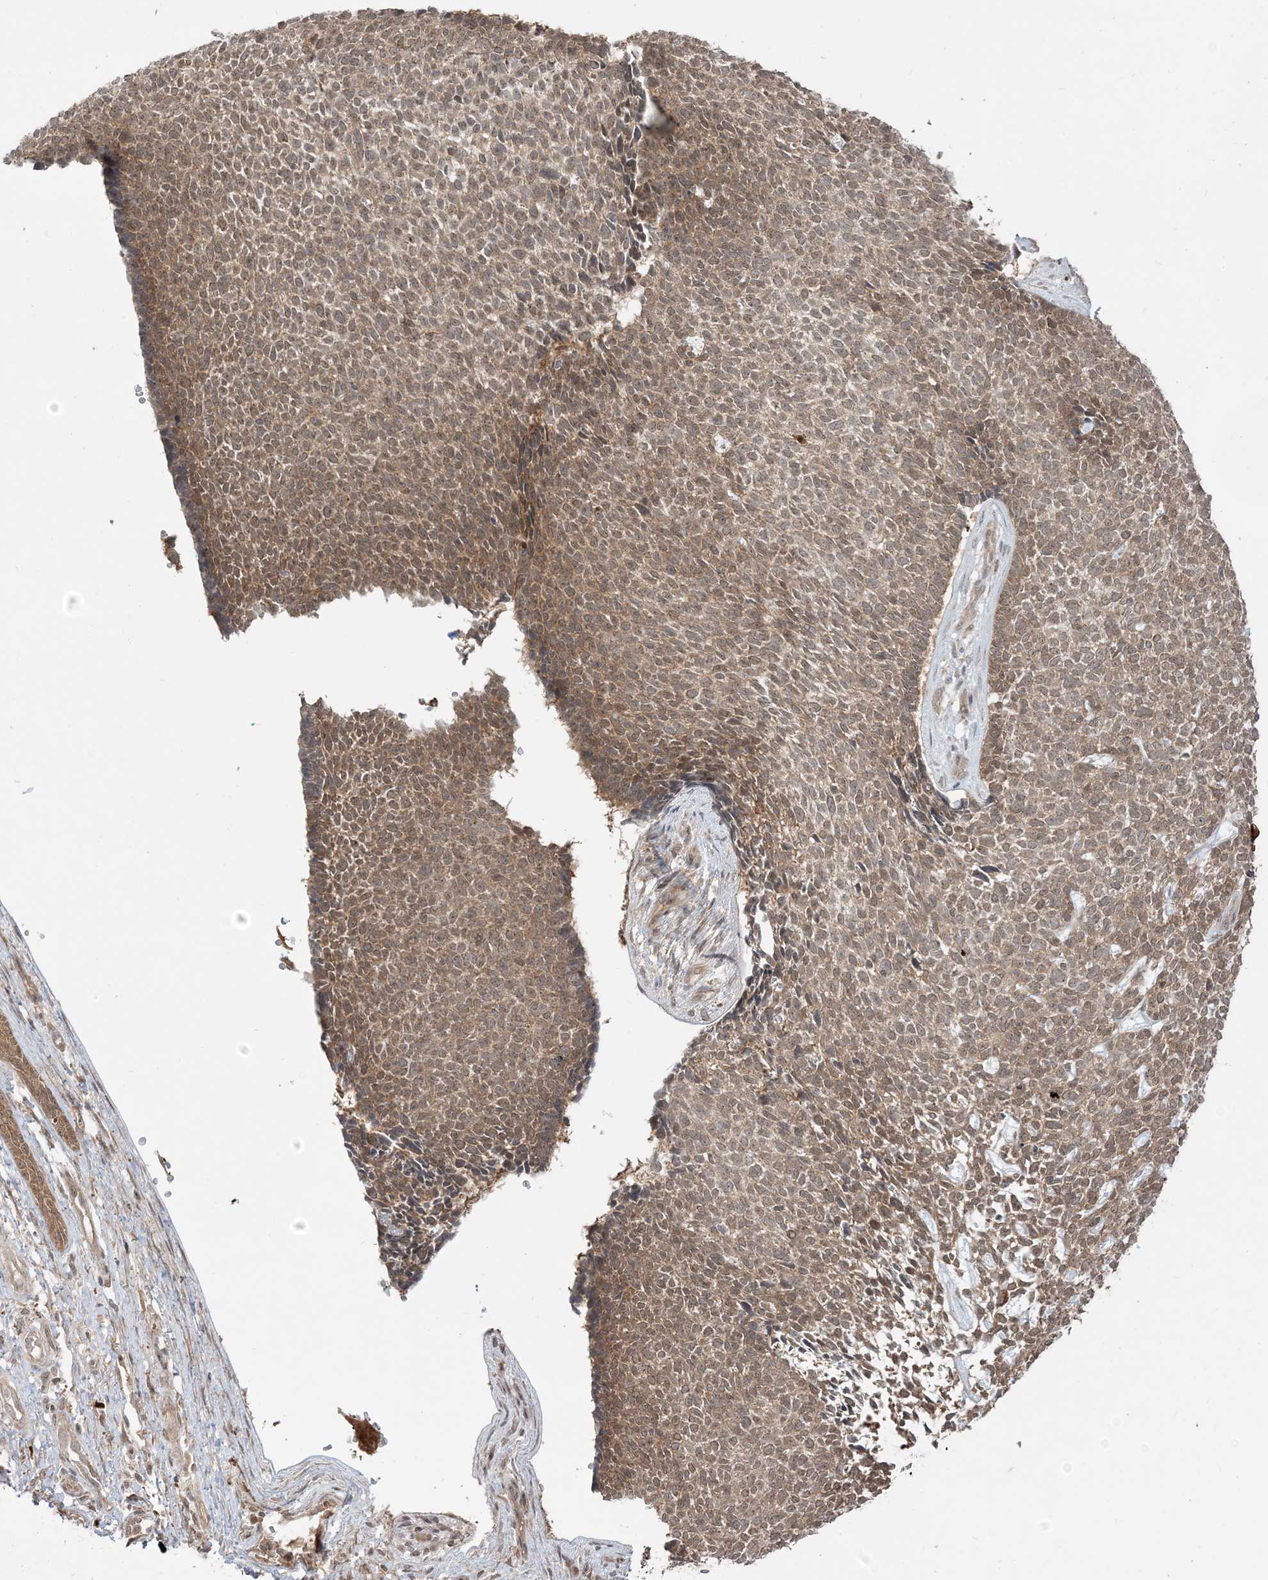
{"staining": {"intensity": "weak", "quantity": ">75%", "location": "cytoplasmic/membranous,nuclear"}, "tissue": "skin cancer", "cell_type": "Tumor cells", "image_type": "cancer", "snomed": [{"axis": "morphology", "description": "Basal cell carcinoma"}, {"axis": "topography", "description": "Skin"}], "caption": "About >75% of tumor cells in skin basal cell carcinoma show weak cytoplasmic/membranous and nuclear protein staining as visualized by brown immunohistochemical staining.", "gene": "TBCC", "patient": {"sex": "female", "age": 84}}